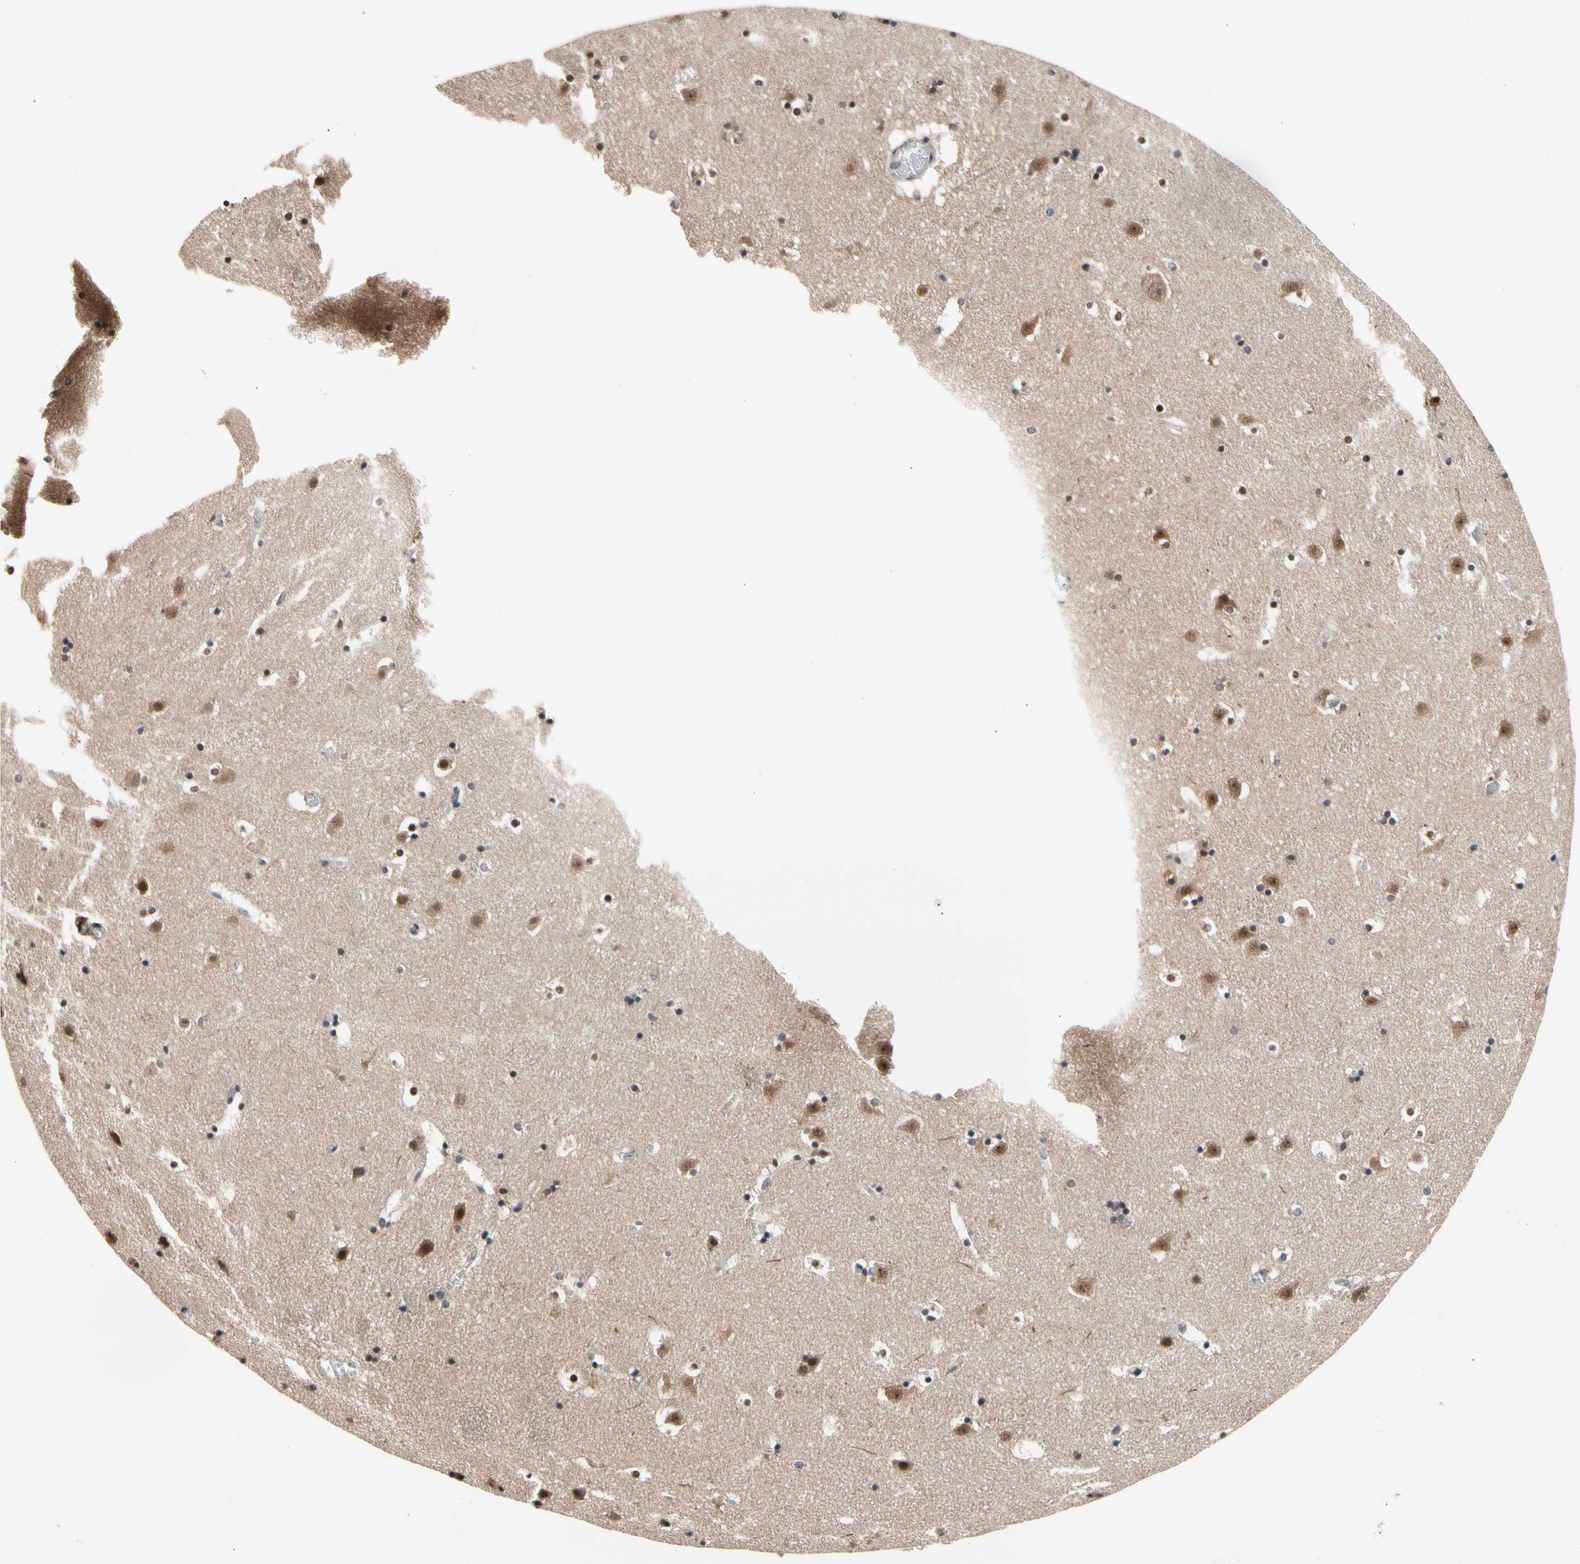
{"staining": {"intensity": "moderate", "quantity": "25%-75%", "location": "cytoplasmic/membranous,nuclear"}, "tissue": "caudate", "cell_type": "Glial cells", "image_type": "normal", "snomed": [{"axis": "morphology", "description": "Normal tissue, NOS"}, {"axis": "topography", "description": "Lateral ventricle wall"}], "caption": "IHC (DAB (3,3'-diaminobenzidine)) staining of normal caudate displays moderate cytoplasmic/membranous,nuclear protein staining in about 25%-75% of glial cells.", "gene": "NGEF", "patient": {"sex": "male", "age": 45}}